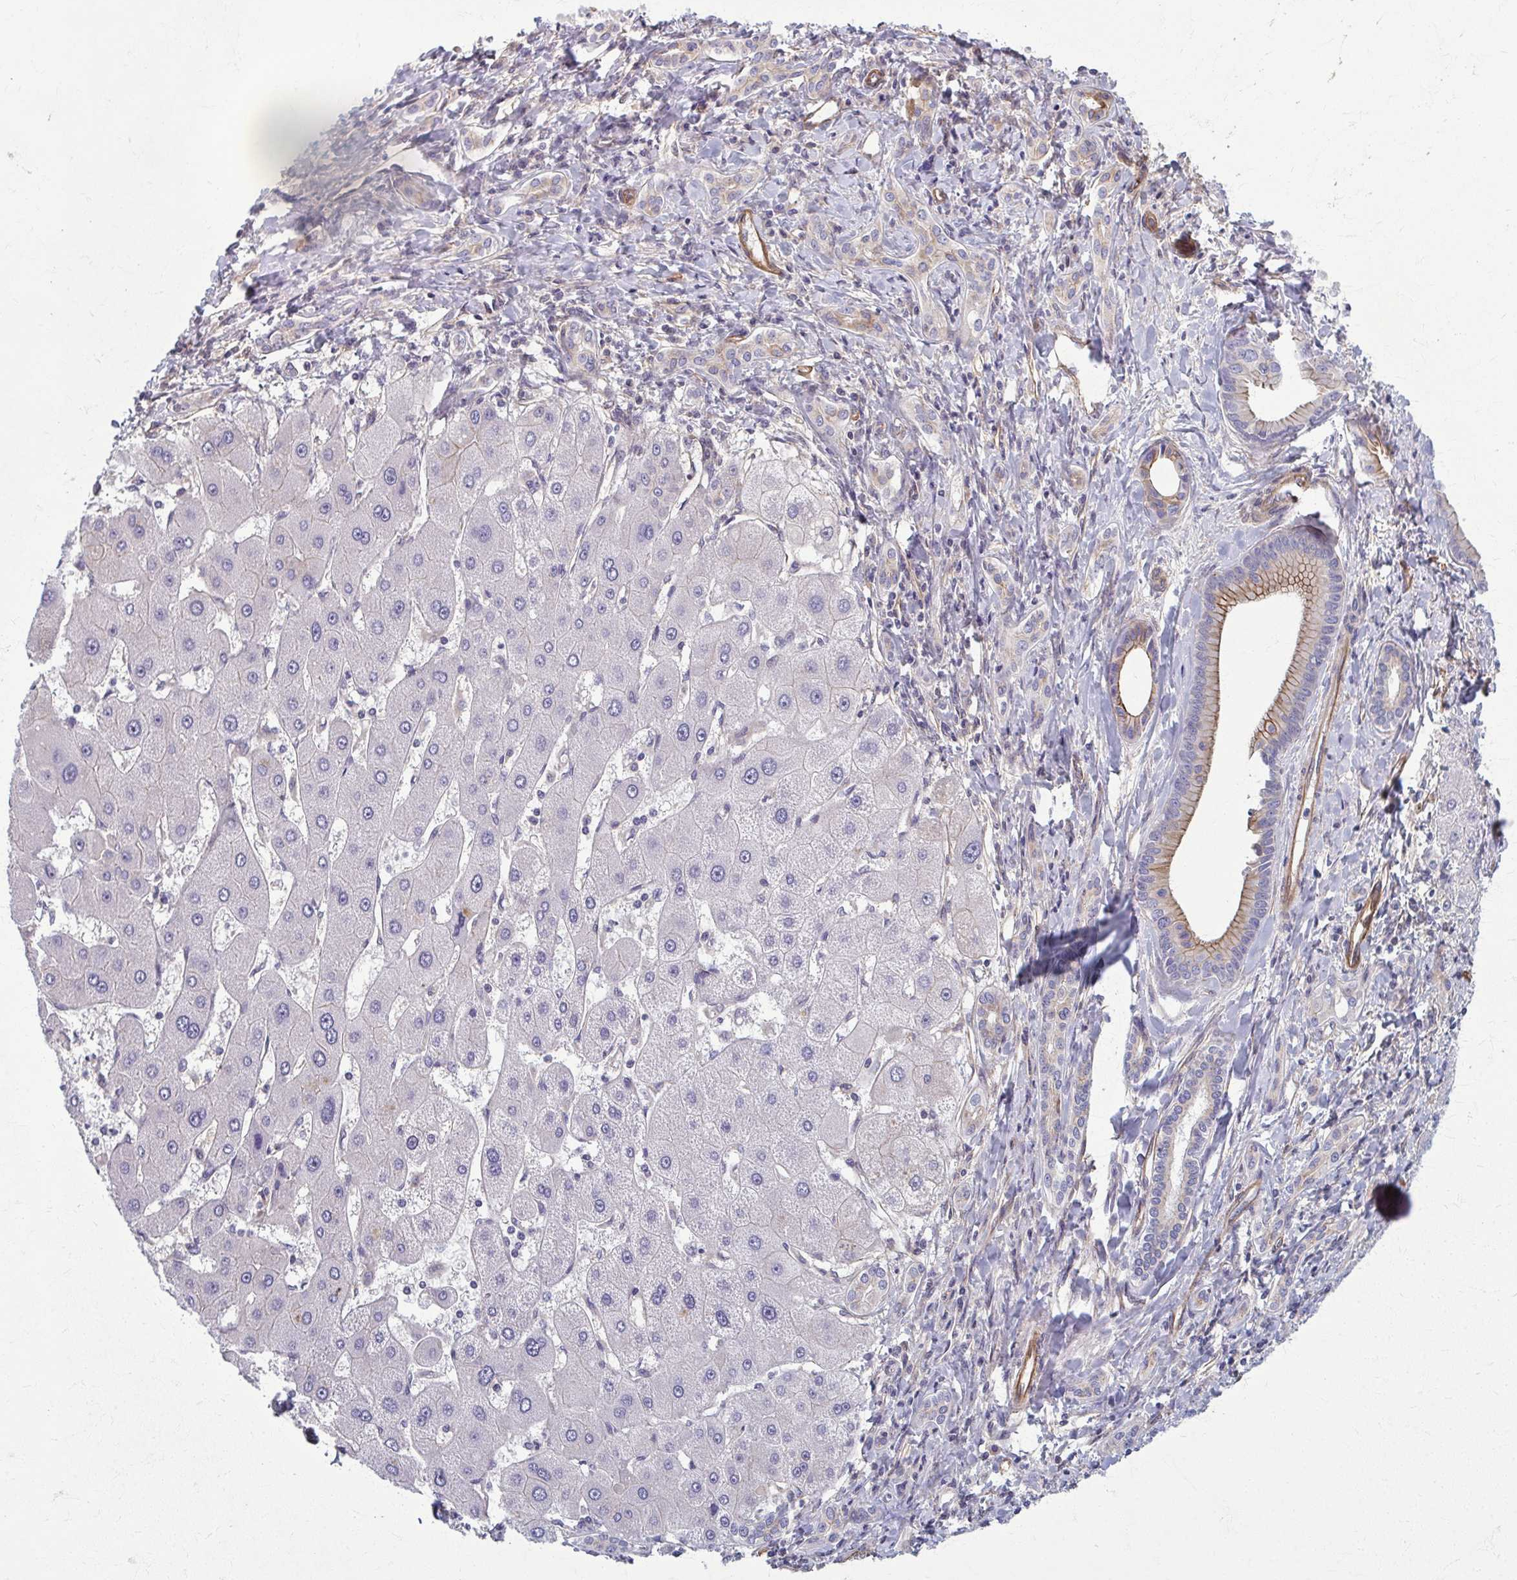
{"staining": {"intensity": "negative", "quantity": "none", "location": "none"}, "tissue": "liver cancer", "cell_type": "Tumor cells", "image_type": "cancer", "snomed": [{"axis": "morphology", "description": "Cholangiocarcinoma"}, {"axis": "topography", "description": "Liver"}], "caption": "Immunohistochemical staining of human liver cholangiocarcinoma exhibits no significant positivity in tumor cells. (Immunohistochemistry (ihc), brightfield microscopy, high magnification).", "gene": "EID2B", "patient": {"sex": "male", "age": 66}}